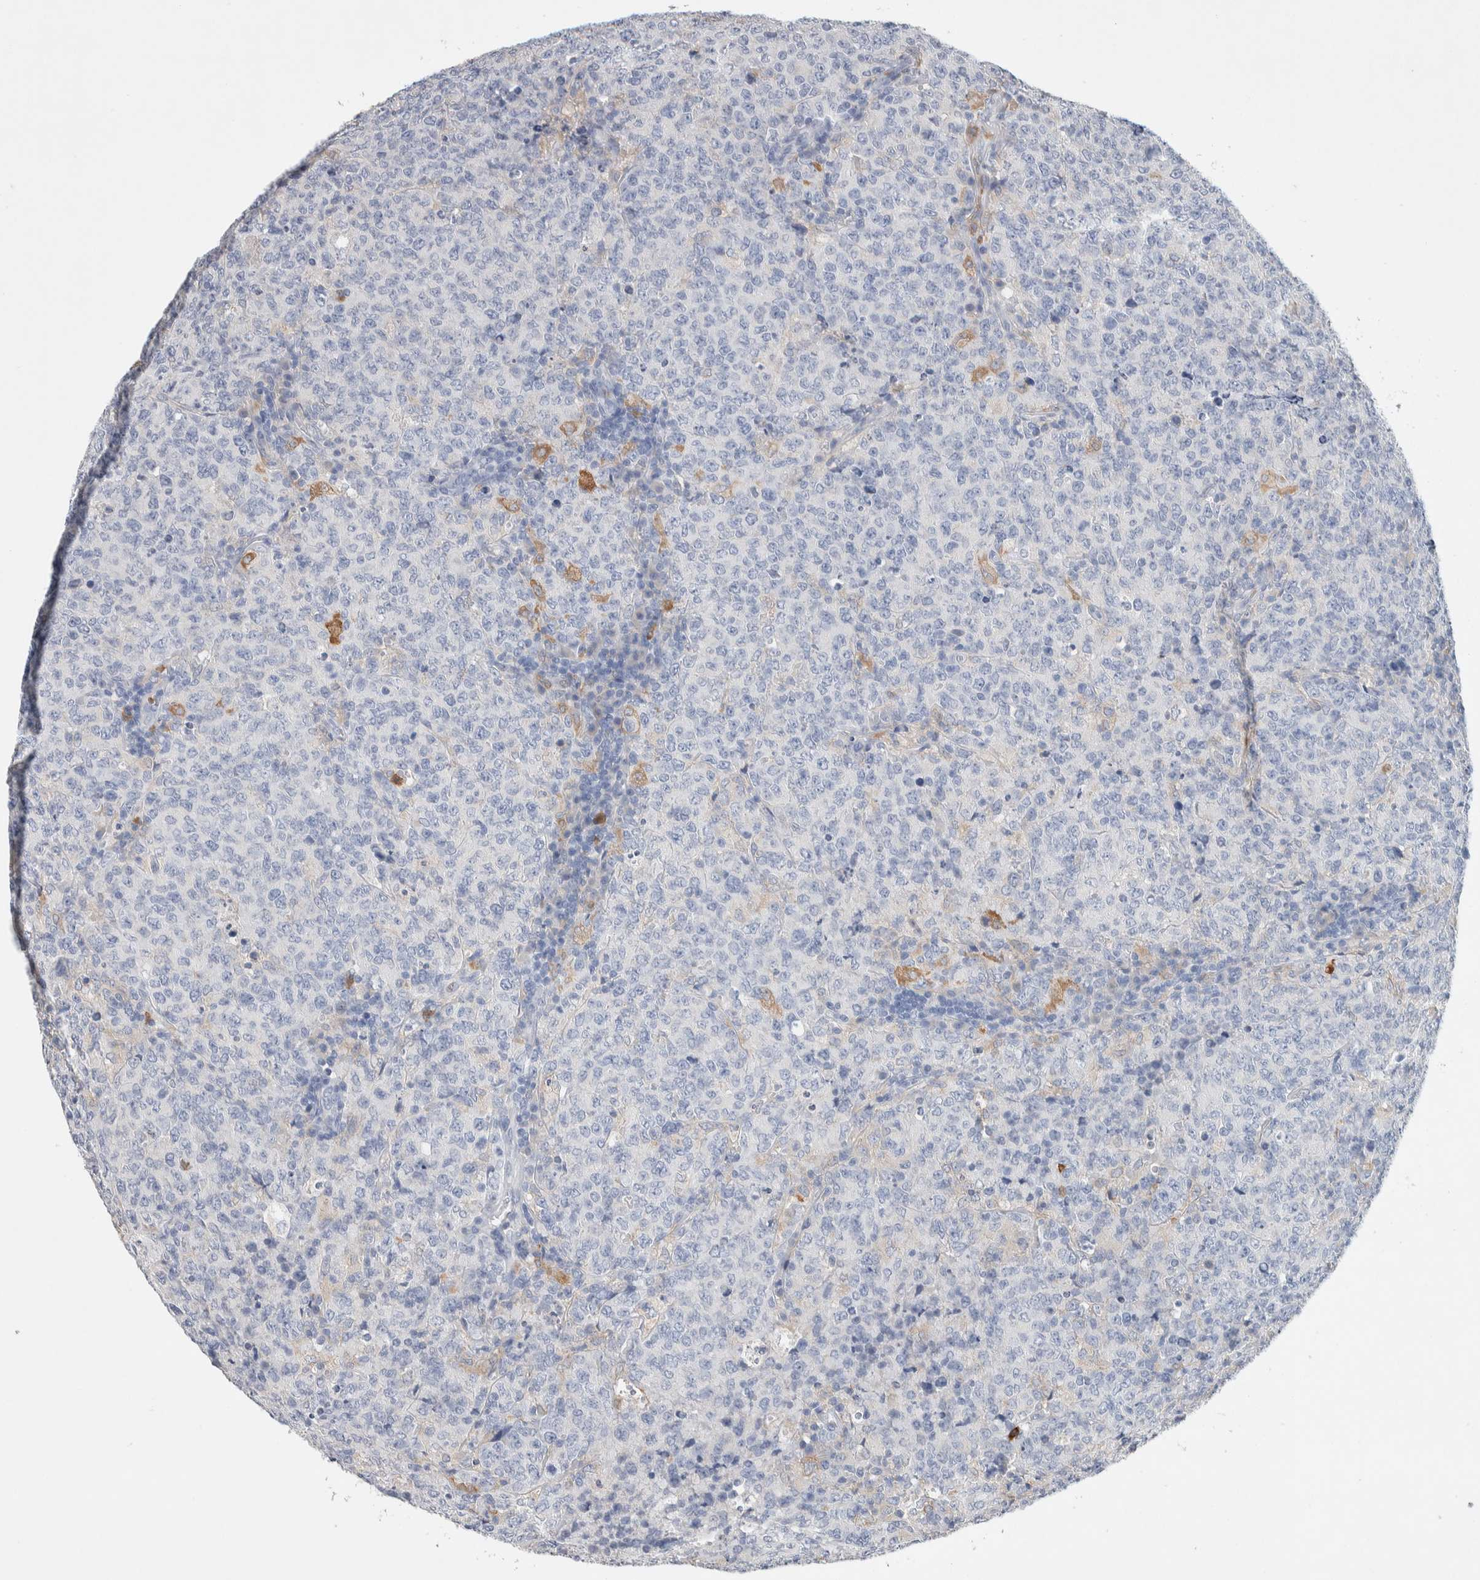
{"staining": {"intensity": "negative", "quantity": "none", "location": "none"}, "tissue": "lymphoma", "cell_type": "Tumor cells", "image_type": "cancer", "snomed": [{"axis": "morphology", "description": "Malignant lymphoma, non-Hodgkin's type, High grade"}, {"axis": "topography", "description": "Tonsil"}], "caption": "Human lymphoma stained for a protein using IHC reveals no staining in tumor cells.", "gene": "NCF2", "patient": {"sex": "female", "age": 36}}